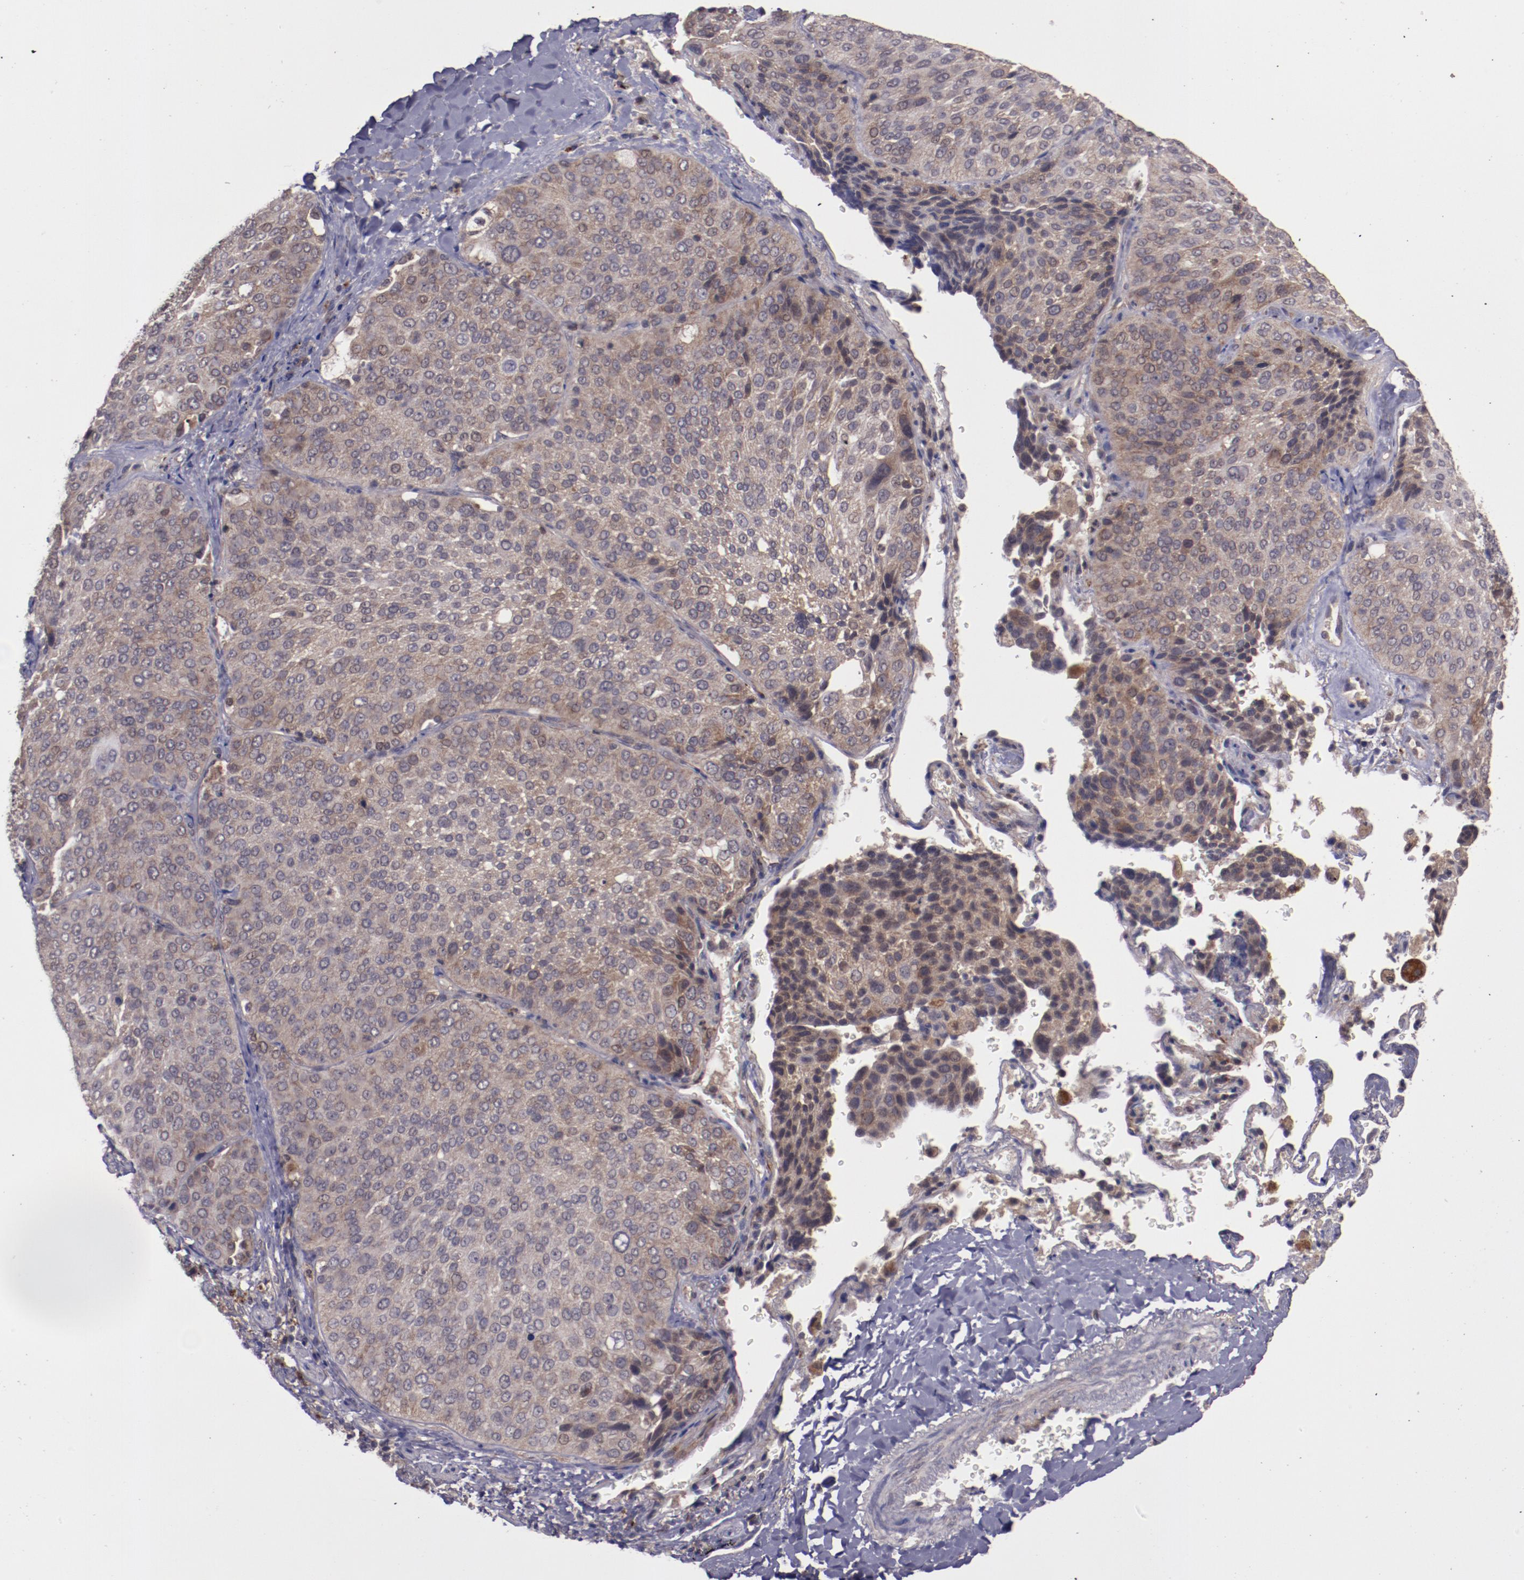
{"staining": {"intensity": "weak", "quantity": ">75%", "location": "cytoplasmic/membranous"}, "tissue": "lung cancer", "cell_type": "Tumor cells", "image_type": "cancer", "snomed": [{"axis": "morphology", "description": "Squamous cell carcinoma, NOS"}, {"axis": "topography", "description": "Lung"}], "caption": "Immunohistochemical staining of squamous cell carcinoma (lung) demonstrates low levels of weak cytoplasmic/membranous protein positivity in about >75% of tumor cells.", "gene": "FTSJ1", "patient": {"sex": "male", "age": 54}}